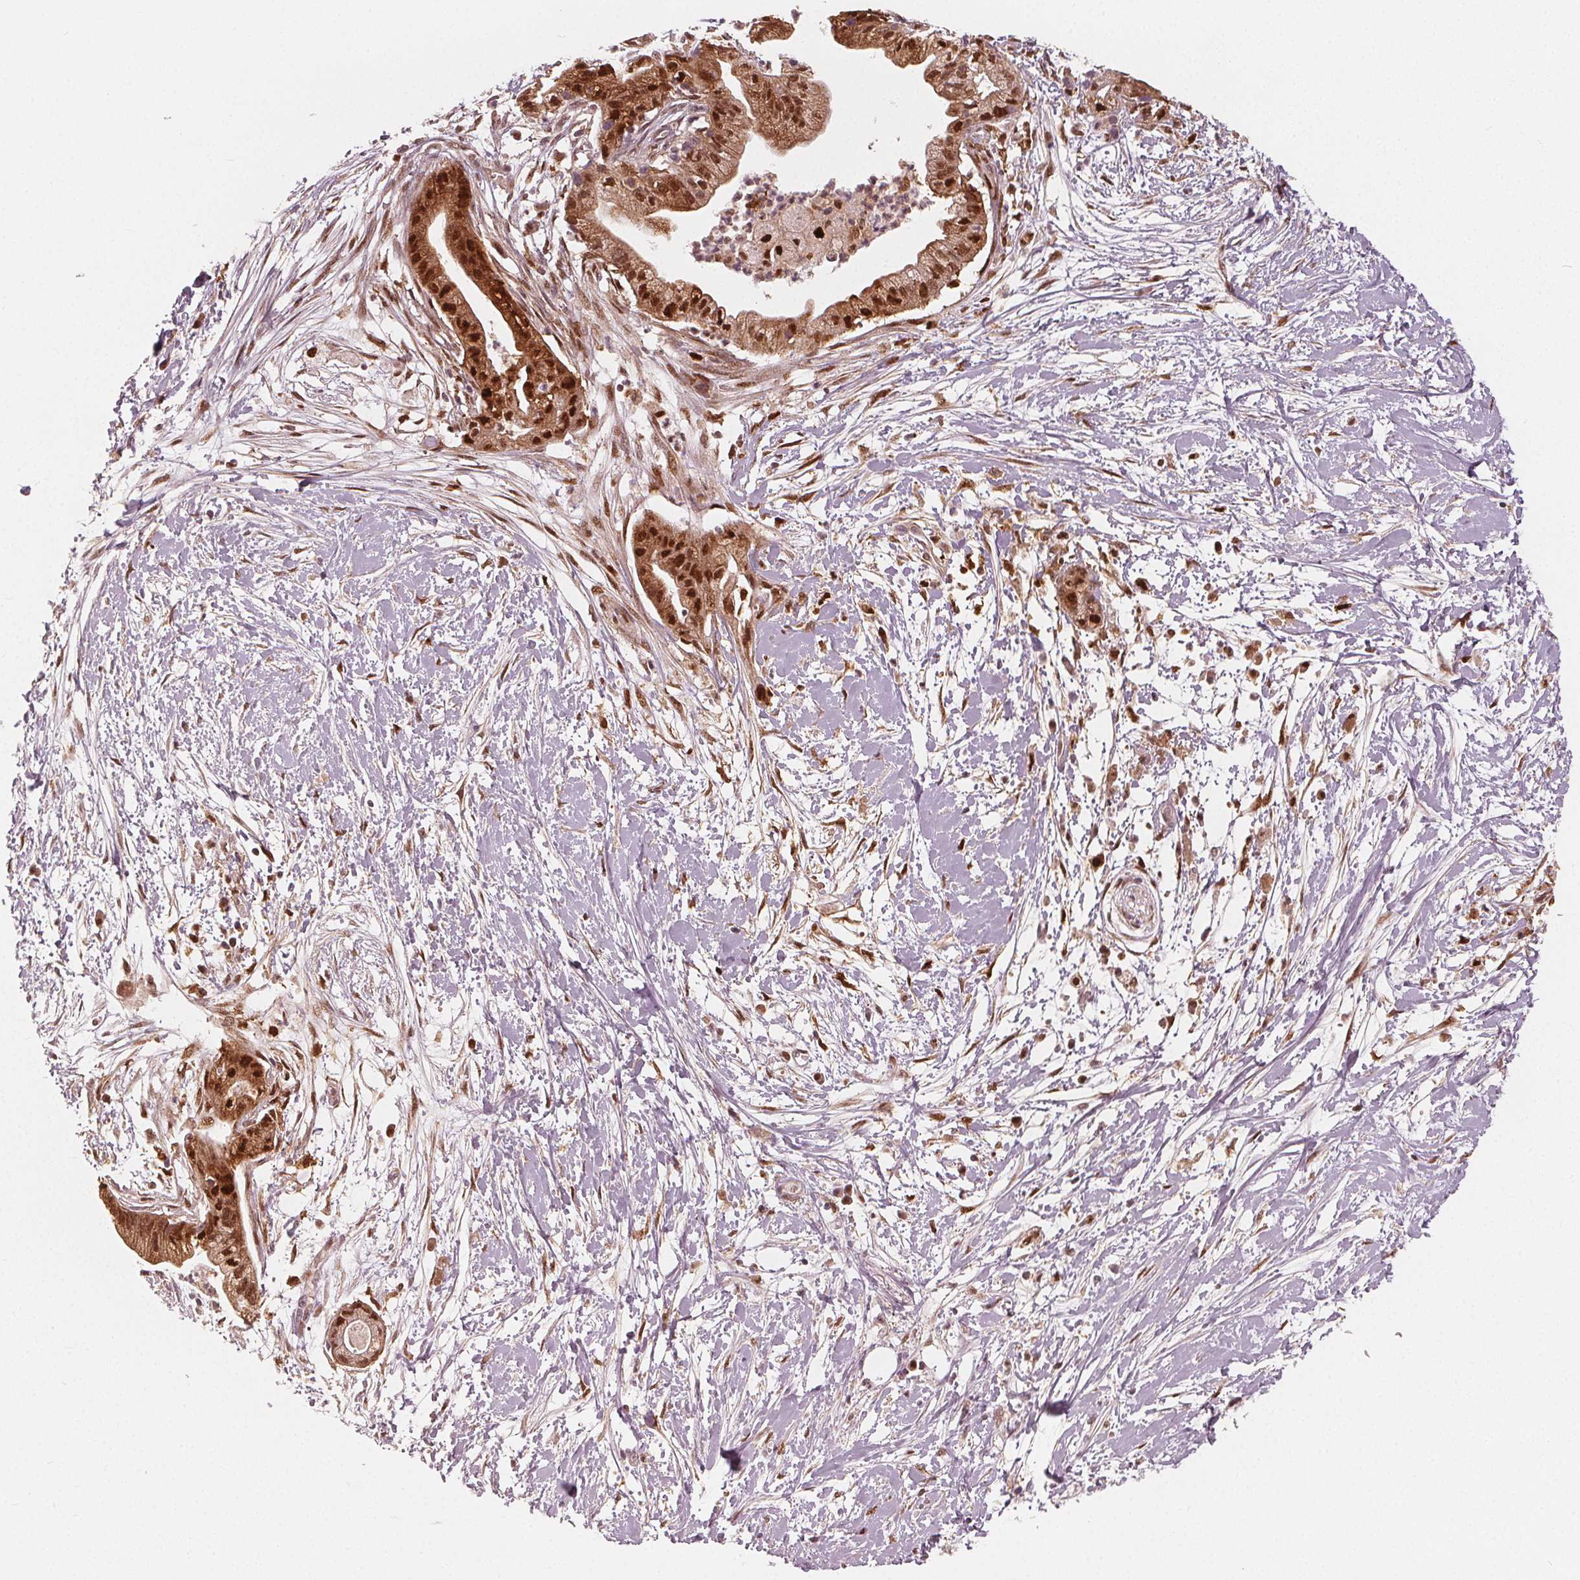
{"staining": {"intensity": "strong", "quantity": ">75%", "location": "cytoplasmic/membranous,nuclear"}, "tissue": "pancreatic cancer", "cell_type": "Tumor cells", "image_type": "cancer", "snomed": [{"axis": "morphology", "description": "Normal tissue, NOS"}, {"axis": "morphology", "description": "Adenocarcinoma, NOS"}, {"axis": "topography", "description": "Lymph node"}, {"axis": "topography", "description": "Pancreas"}], "caption": "Strong cytoplasmic/membranous and nuclear staining for a protein is present in about >75% of tumor cells of pancreatic adenocarcinoma using immunohistochemistry (IHC).", "gene": "SQSTM1", "patient": {"sex": "female", "age": 58}}